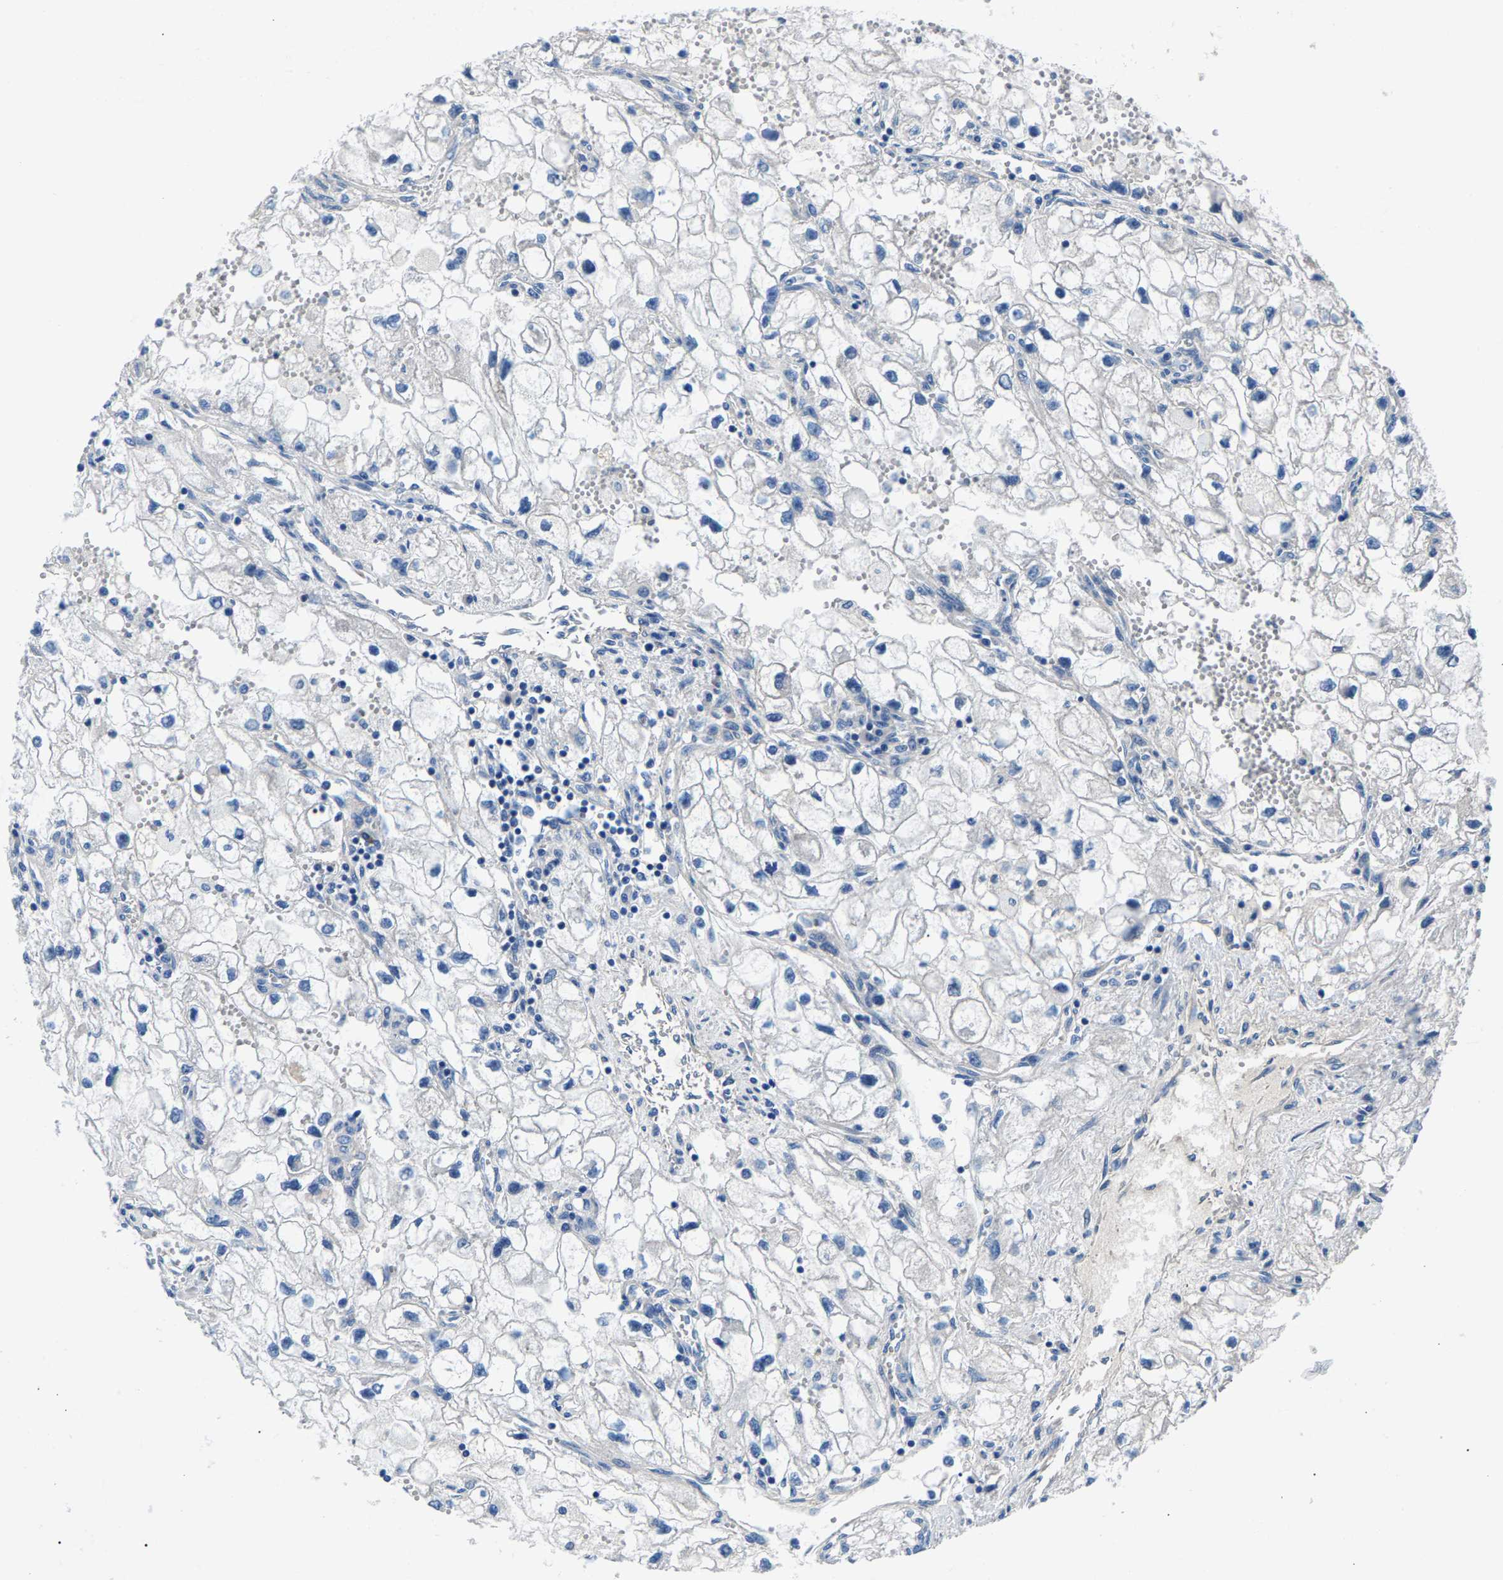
{"staining": {"intensity": "negative", "quantity": "none", "location": "none"}, "tissue": "renal cancer", "cell_type": "Tumor cells", "image_type": "cancer", "snomed": [{"axis": "morphology", "description": "Adenocarcinoma, NOS"}, {"axis": "topography", "description": "Kidney"}], "caption": "Human adenocarcinoma (renal) stained for a protein using IHC reveals no staining in tumor cells.", "gene": "CDRT4", "patient": {"sex": "female", "age": 70}}